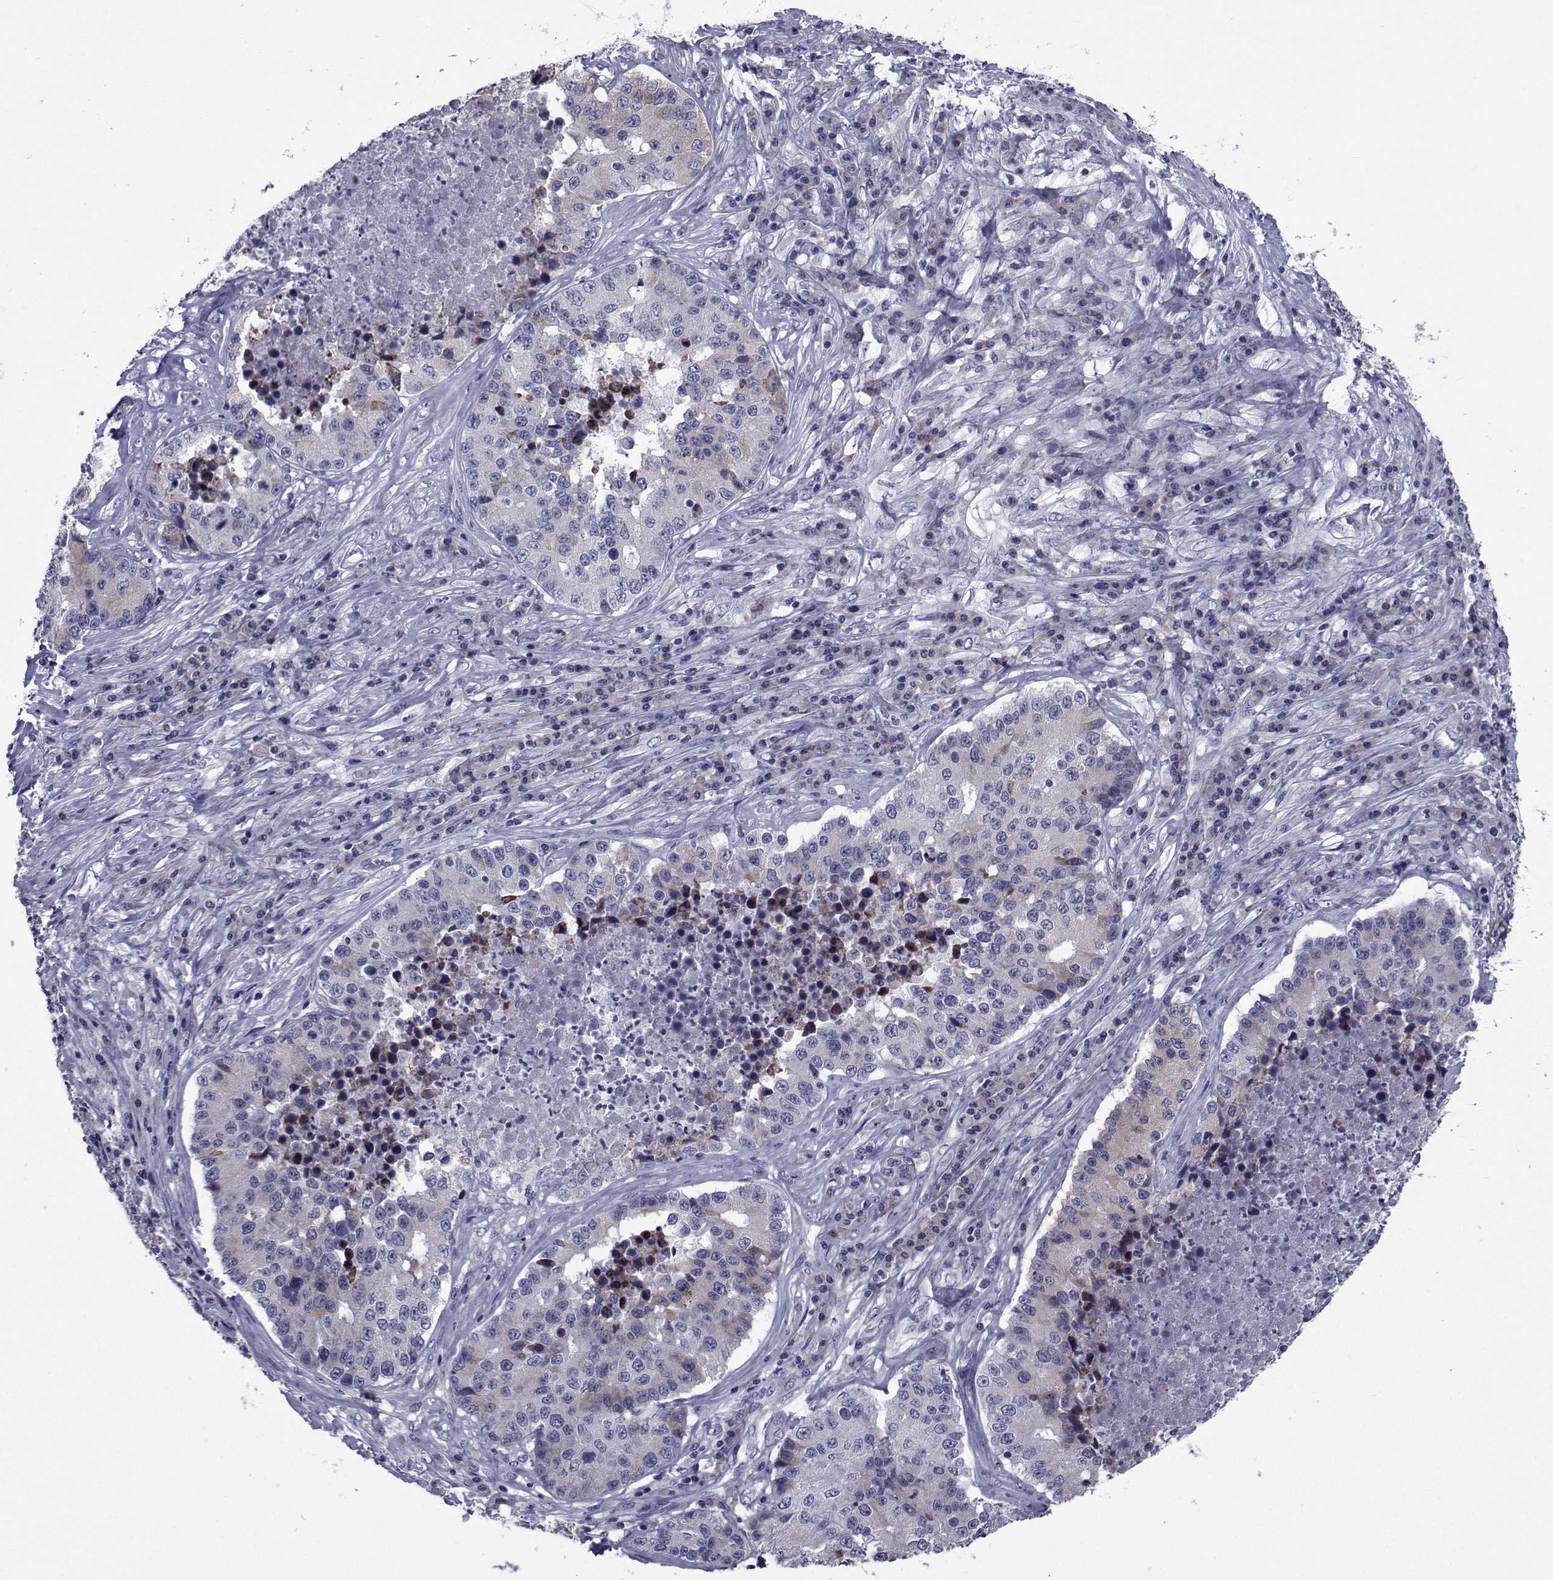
{"staining": {"intensity": "weak", "quantity": "<25%", "location": "cytoplasmic/membranous"}, "tissue": "stomach cancer", "cell_type": "Tumor cells", "image_type": "cancer", "snomed": [{"axis": "morphology", "description": "Adenocarcinoma, NOS"}, {"axis": "topography", "description": "Stomach"}], "caption": "Immunohistochemistry (IHC) image of neoplastic tissue: human stomach adenocarcinoma stained with DAB (3,3'-diaminobenzidine) shows no significant protein positivity in tumor cells.", "gene": "ROPN1", "patient": {"sex": "male", "age": 71}}